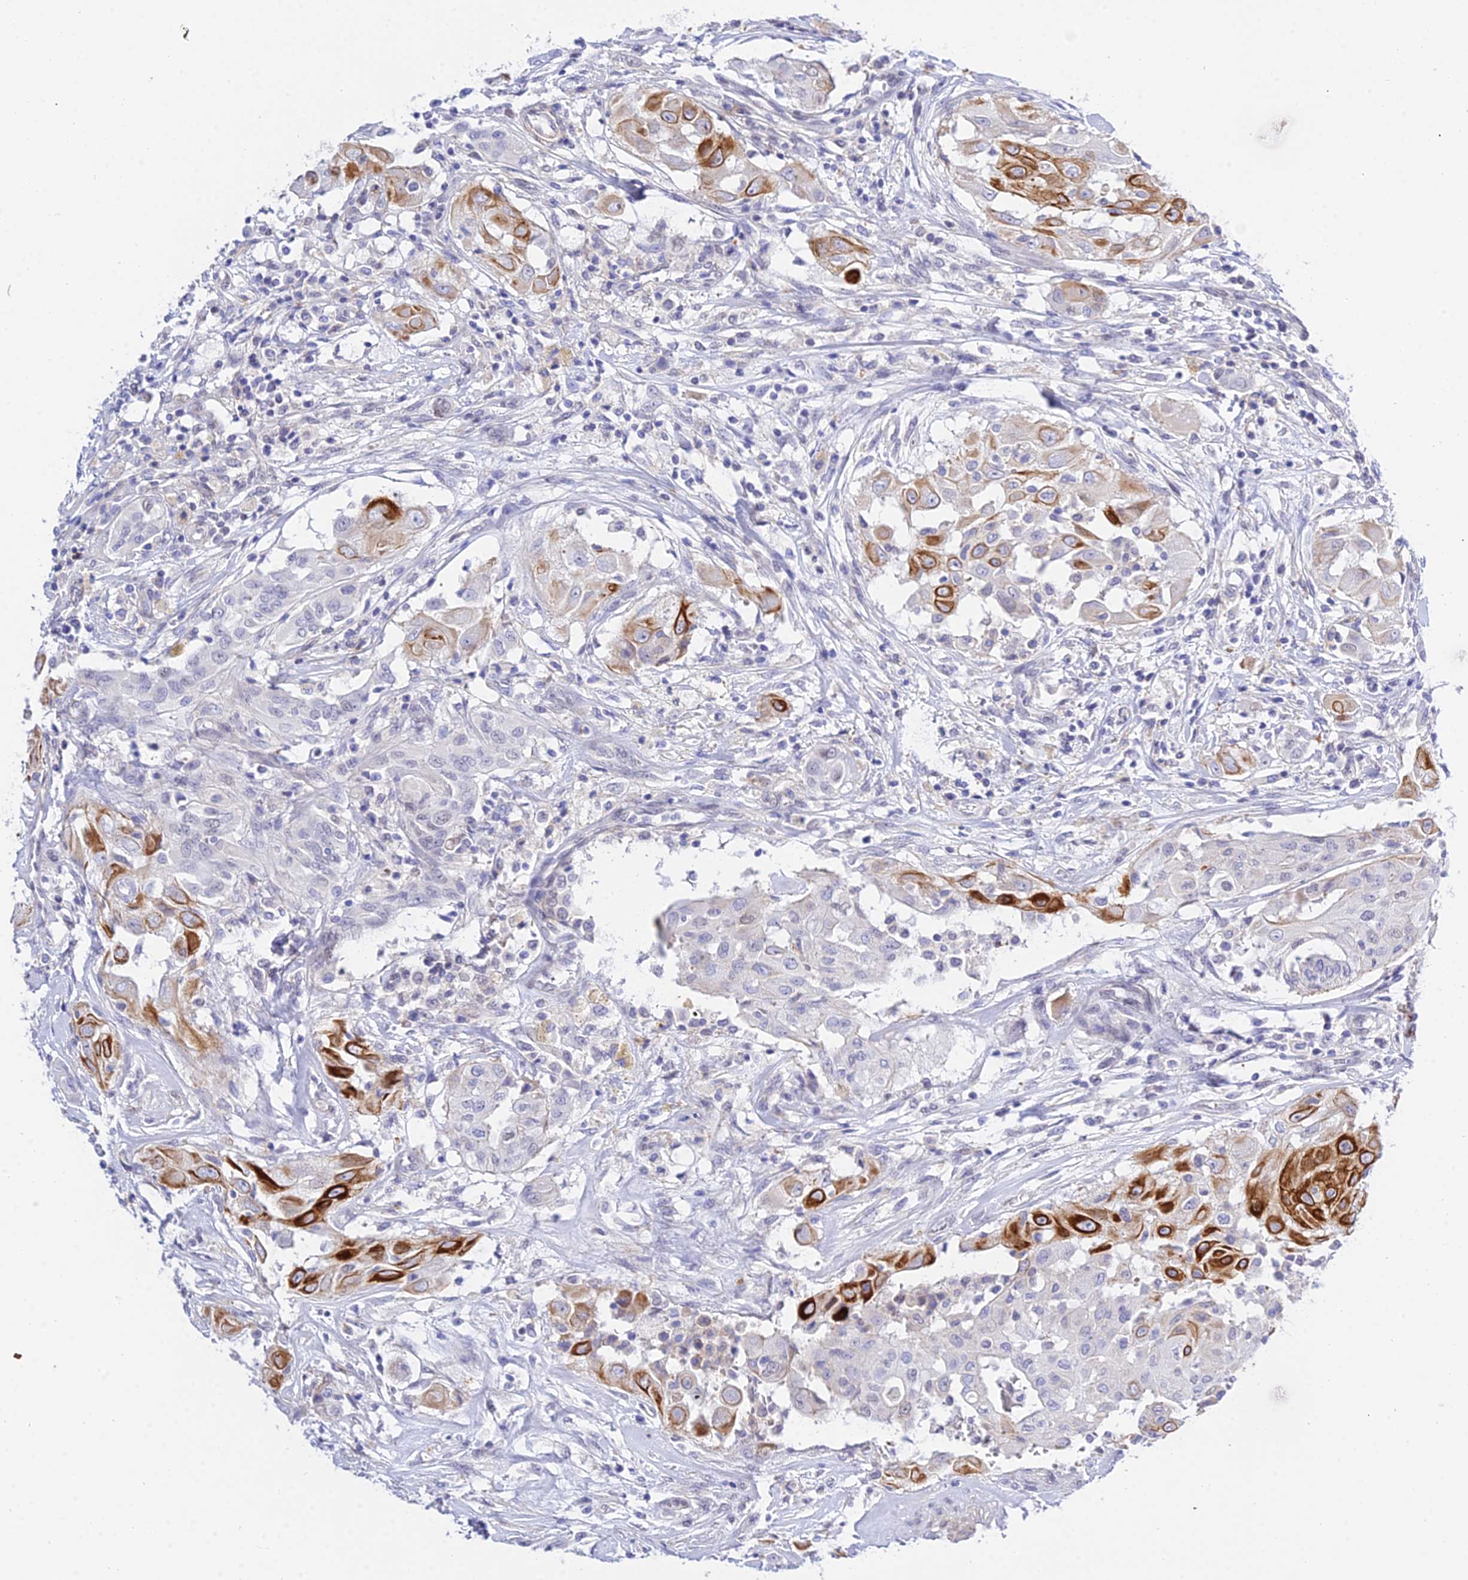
{"staining": {"intensity": "strong", "quantity": "25%-75%", "location": "cytoplasmic/membranous"}, "tissue": "thyroid cancer", "cell_type": "Tumor cells", "image_type": "cancer", "snomed": [{"axis": "morphology", "description": "Papillary adenocarcinoma, NOS"}, {"axis": "topography", "description": "Thyroid gland"}], "caption": "Thyroid cancer stained with DAB immunohistochemistry (IHC) demonstrates high levels of strong cytoplasmic/membranous expression in approximately 25%-75% of tumor cells. The protein is shown in brown color, while the nuclei are stained blue.", "gene": "ZNF628", "patient": {"sex": "female", "age": 59}}